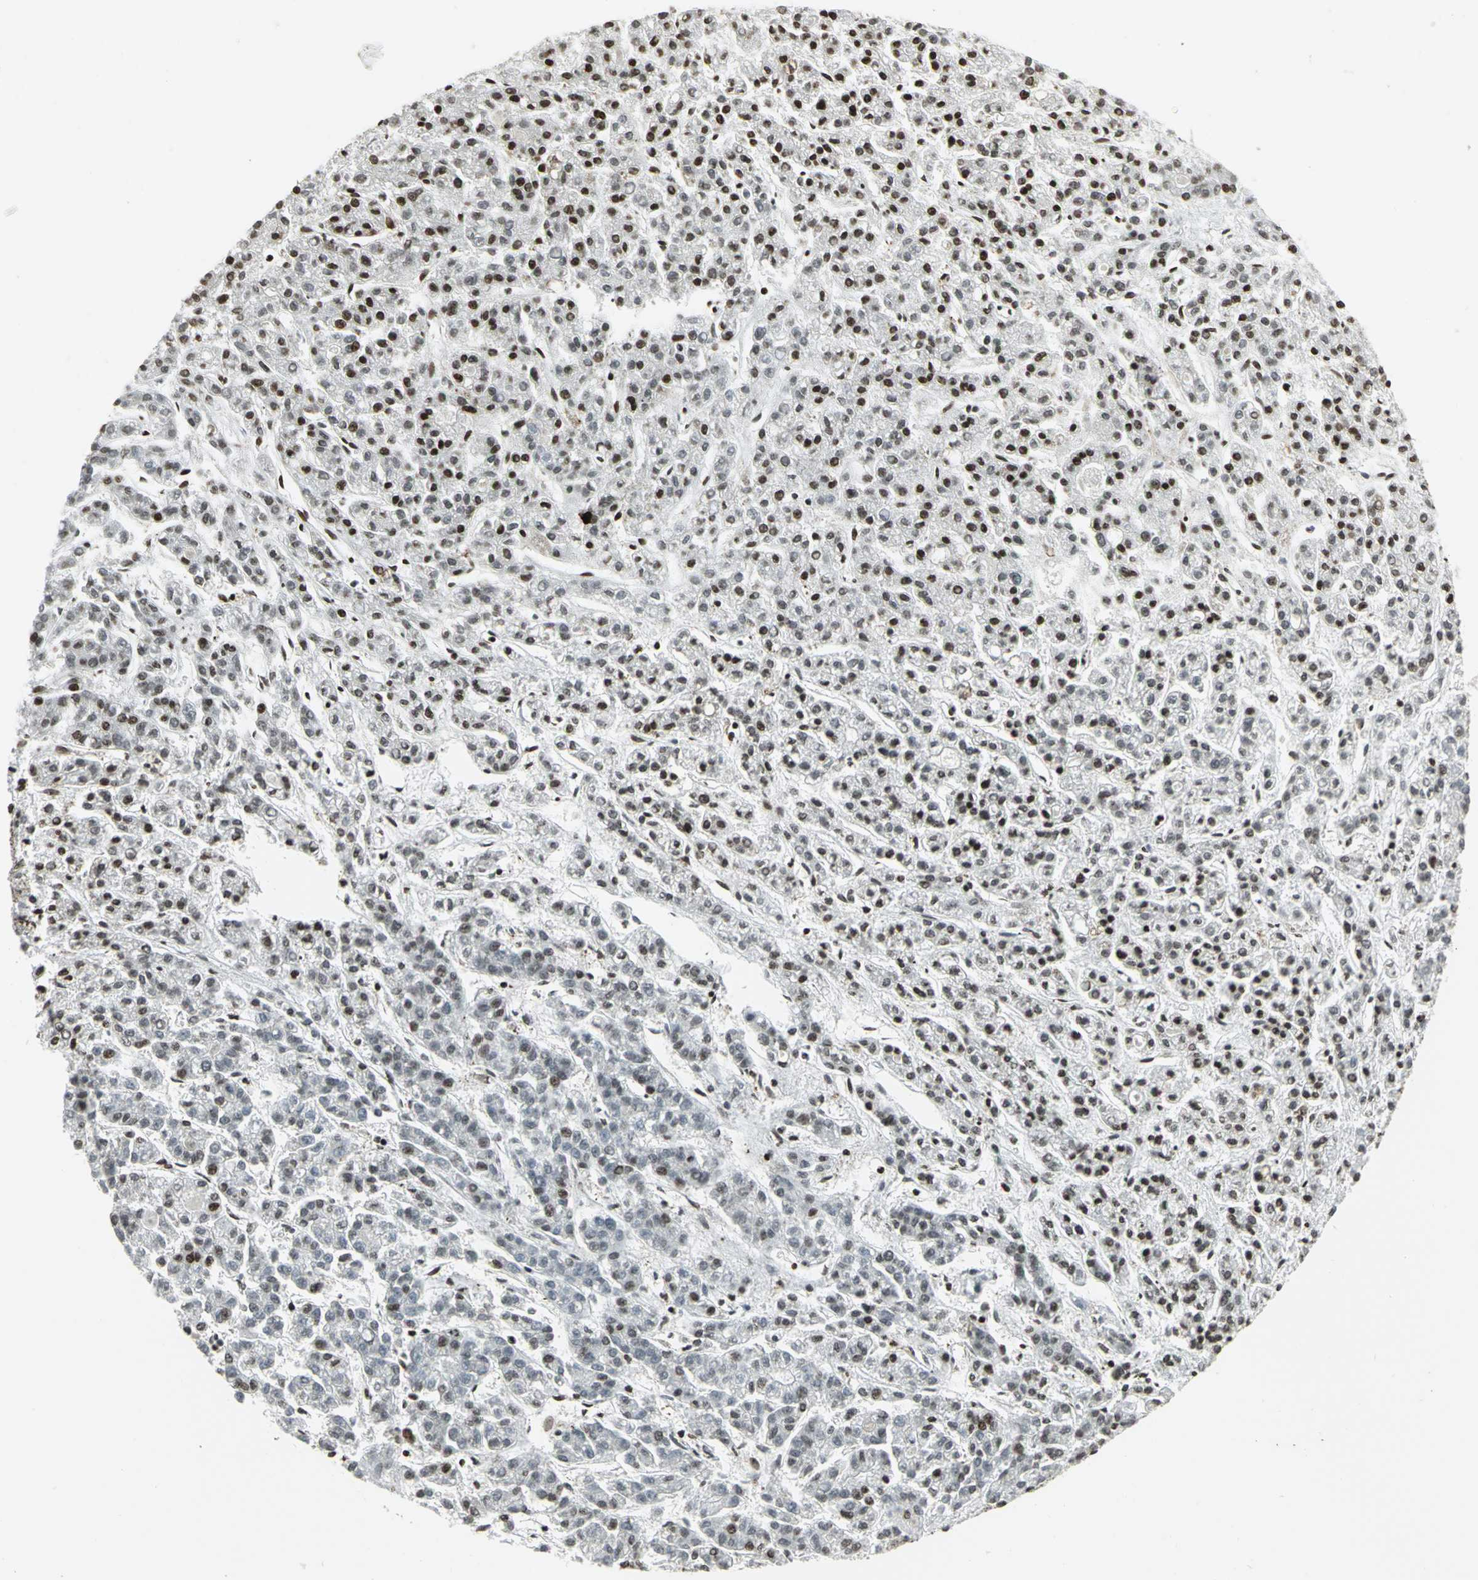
{"staining": {"intensity": "weak", "quantity": "25%-75%", "location": "cytoplasmic/membranous,nuclear"}, "tissue": "liver cancer", "cell_type": "Tumor cells", "image_type": "cancer", "snomed": [{"axis": "morphology", "description": "Carcinoma, Hepatocellular, NOS"}, {"axis": "topography", "description": "Liver"}], "caption": "Protein analysis of liver cancer tissue reveals weak cytoplasmic/membranous and nuclear staining in about 25%-75% of tumor cells.", "gene": "LGALS3", "patient": {"sex": "male", "age": 70}}